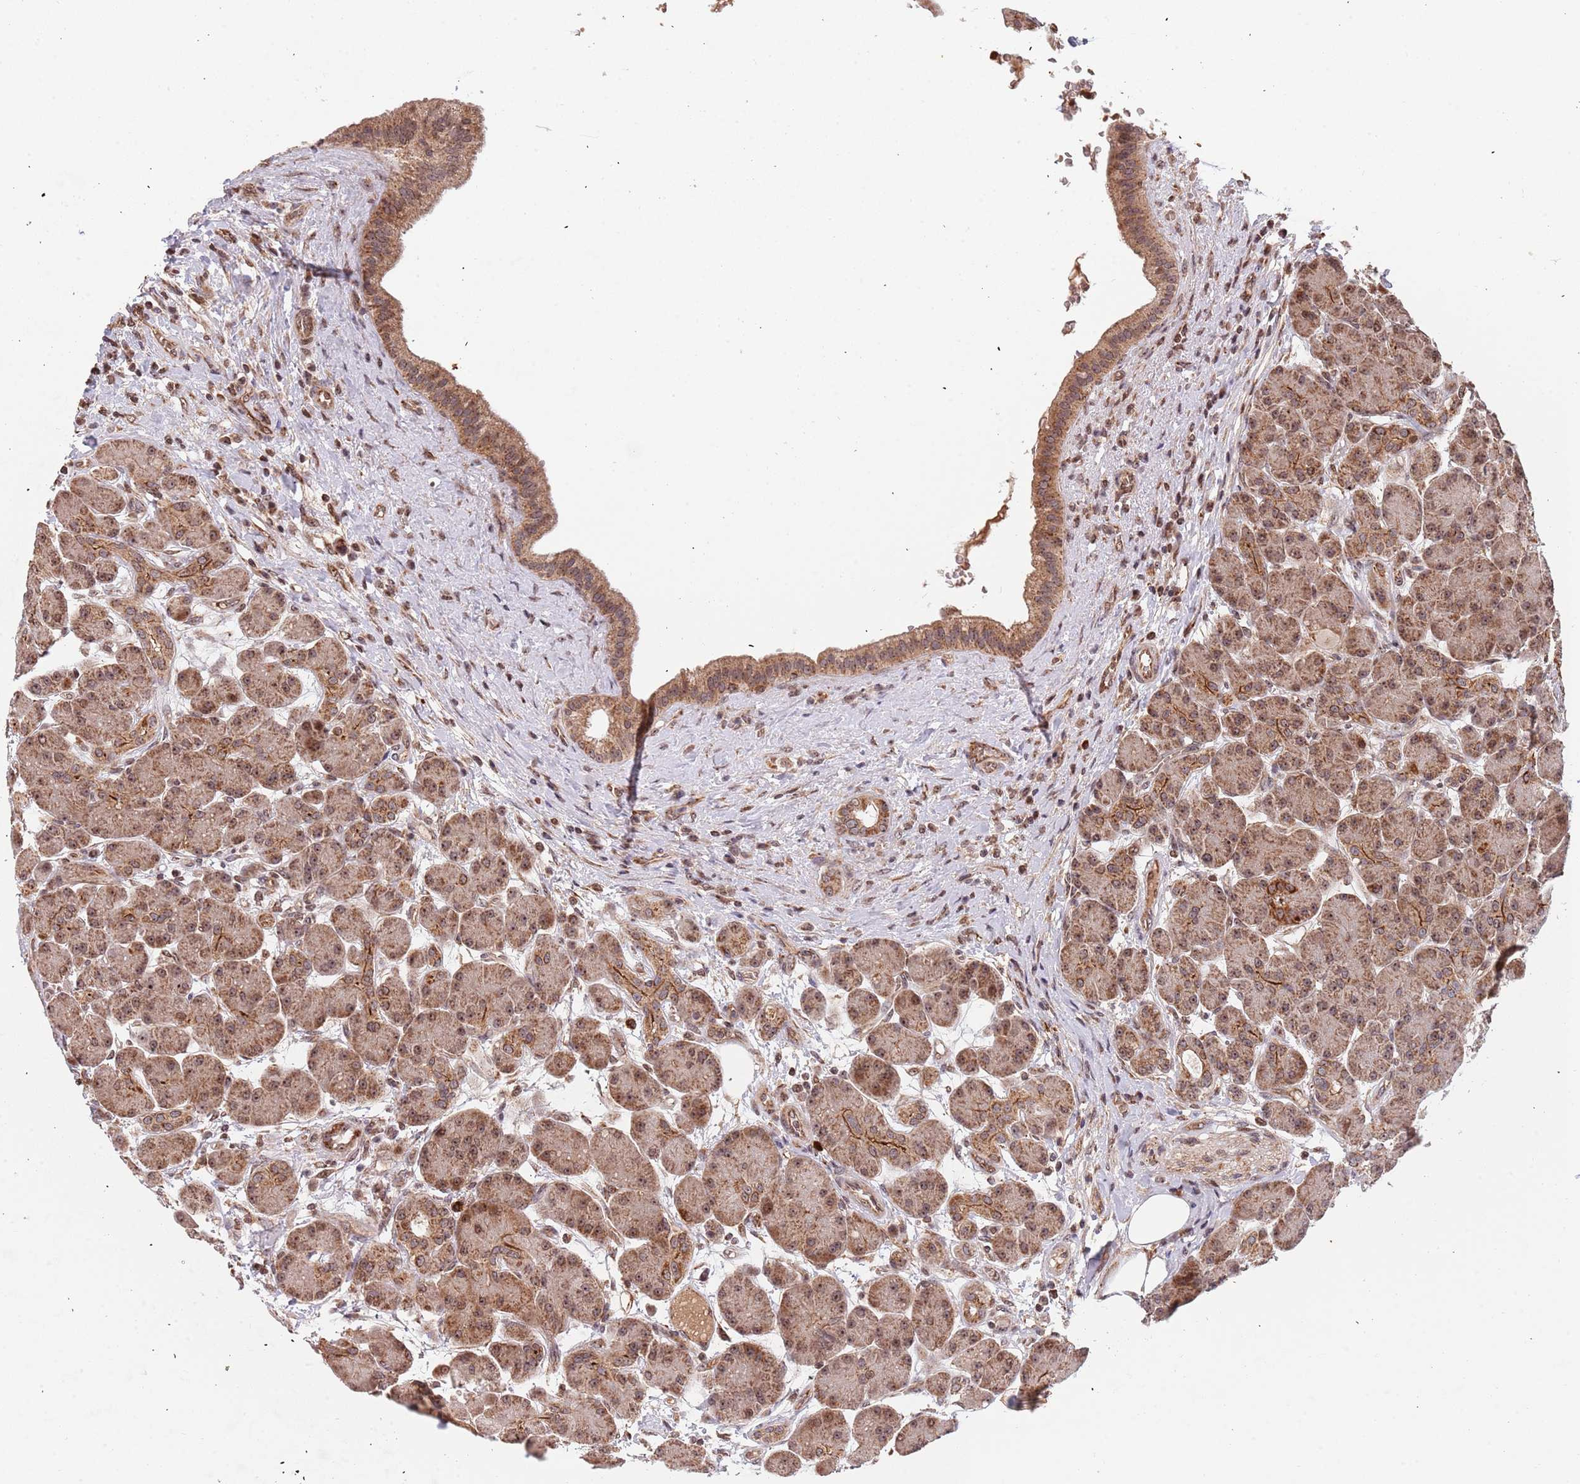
{"staining": {"intensity": "moderate", "quantity": ">75%", "location": "cytoplasmic/membranous,nuclear"}, "tissue": "pancreas", "cell_type": "Exocrine glandular cells", "image_type": "normal", "snomed": [{"axis": "morphology", "description": "Normal tissue, NOS"}, {"axis": "topography", "description": "Pancreas"}], "caption": "Immunohistochemical staining of unremarkable pancreas demonstrates >75% levels of moderate cytoplasmic/membranous,nuclear protein positivity in approximately >75% of exocrine glandular cells.", "gene": "DCHS1", "patient": {"sex": "male", "age": 63}}